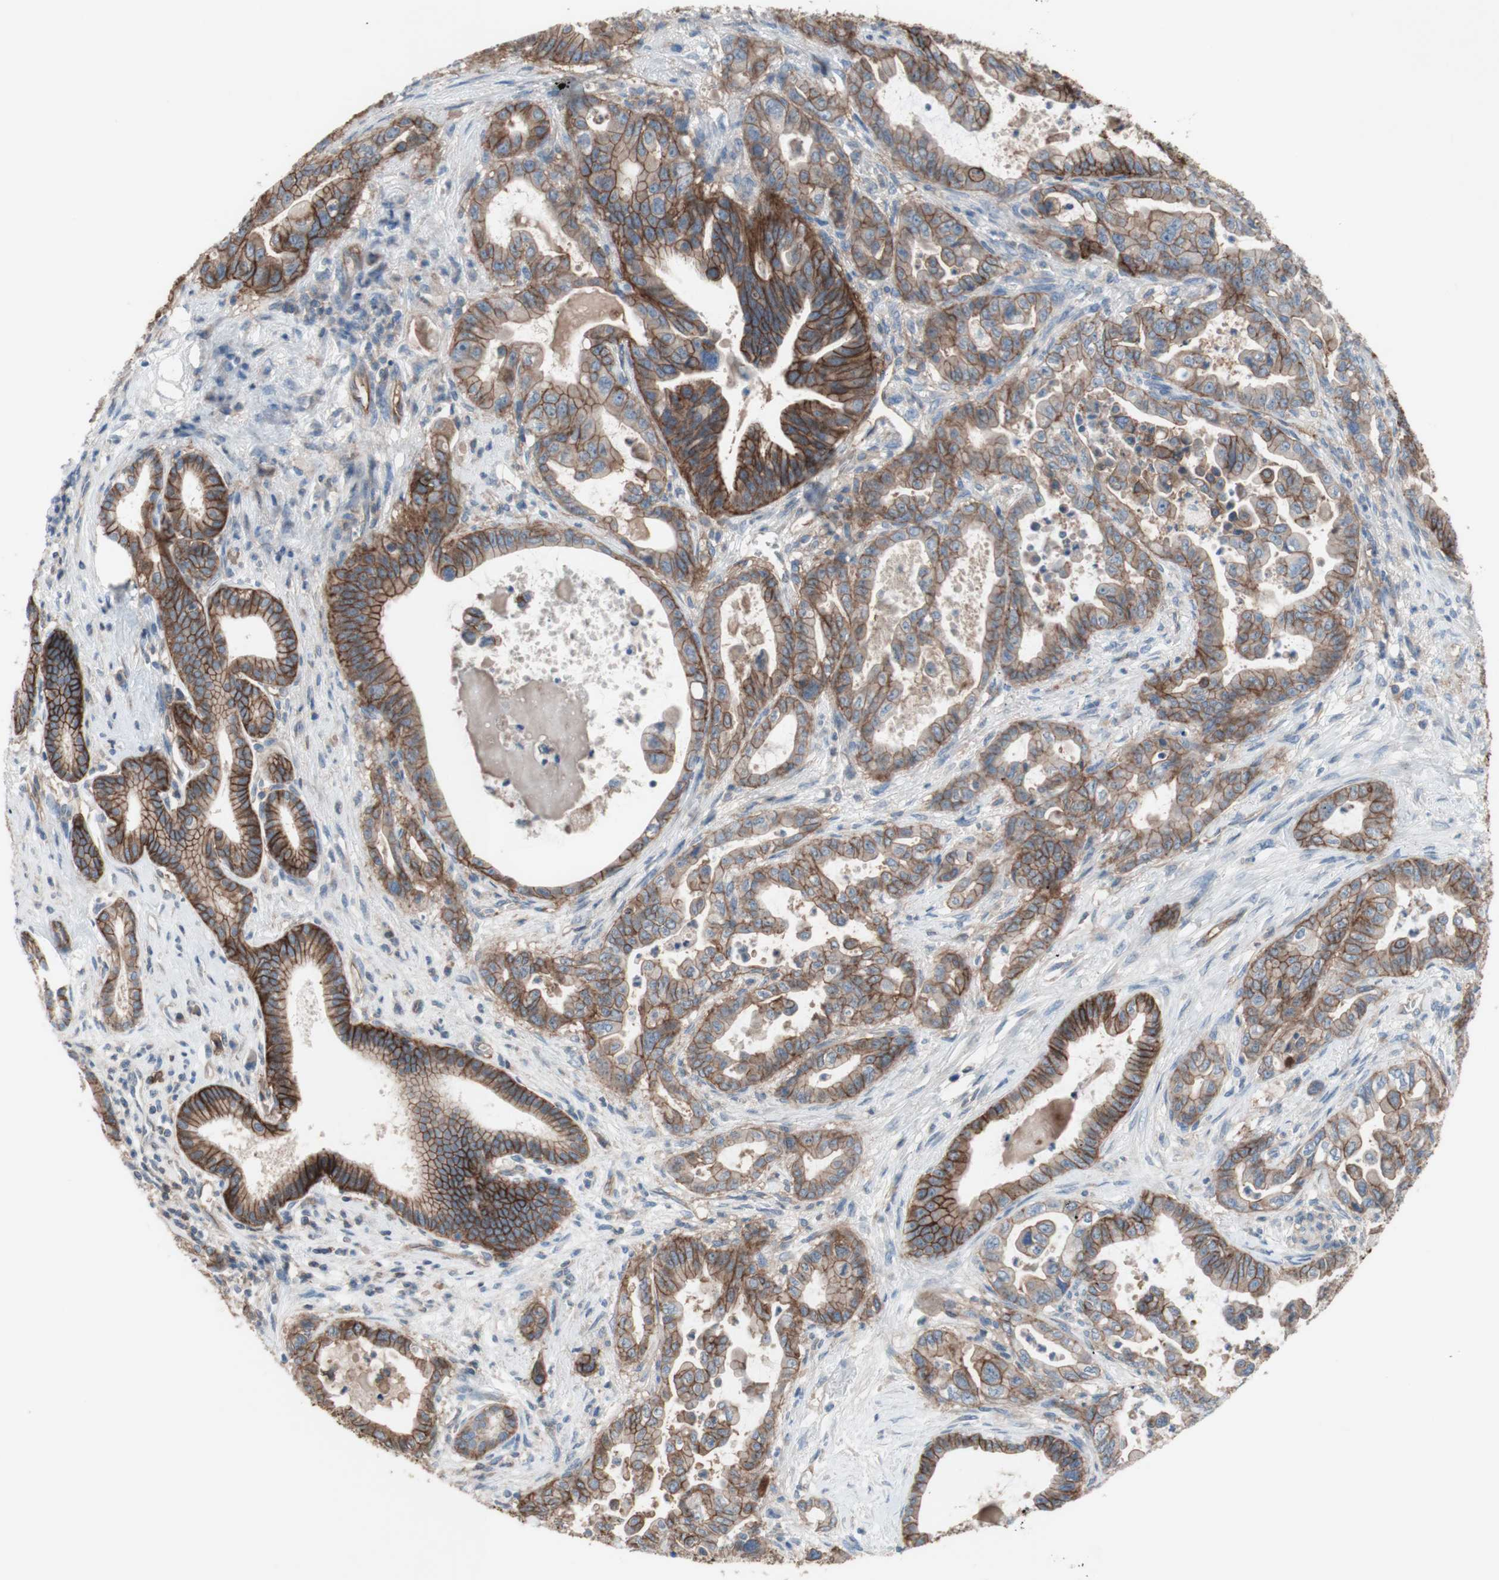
{"staining": {"intensity": "moderate", "quantity": ">75%", "location": "cytoplasmic/membranous"}, "tissue": "pancreatic cancer", "cell_type": "Tumor cells", "image_type": "cancer", "snomed": [{"axis": "morphology", "description": "Adenocarcinoma, NOS"}, {"axis": "topography", "description": "Pancreas"}], "caption": "Immunohistochemistry (IHC) of human adenocarcinoma (pancreatic) exhibits medium levels of moderate cytoplasmic/membranous staining in approximately >75% of tumor cells.", "gene": "CD46", "patient": {"sex": "male", "age": 70}}